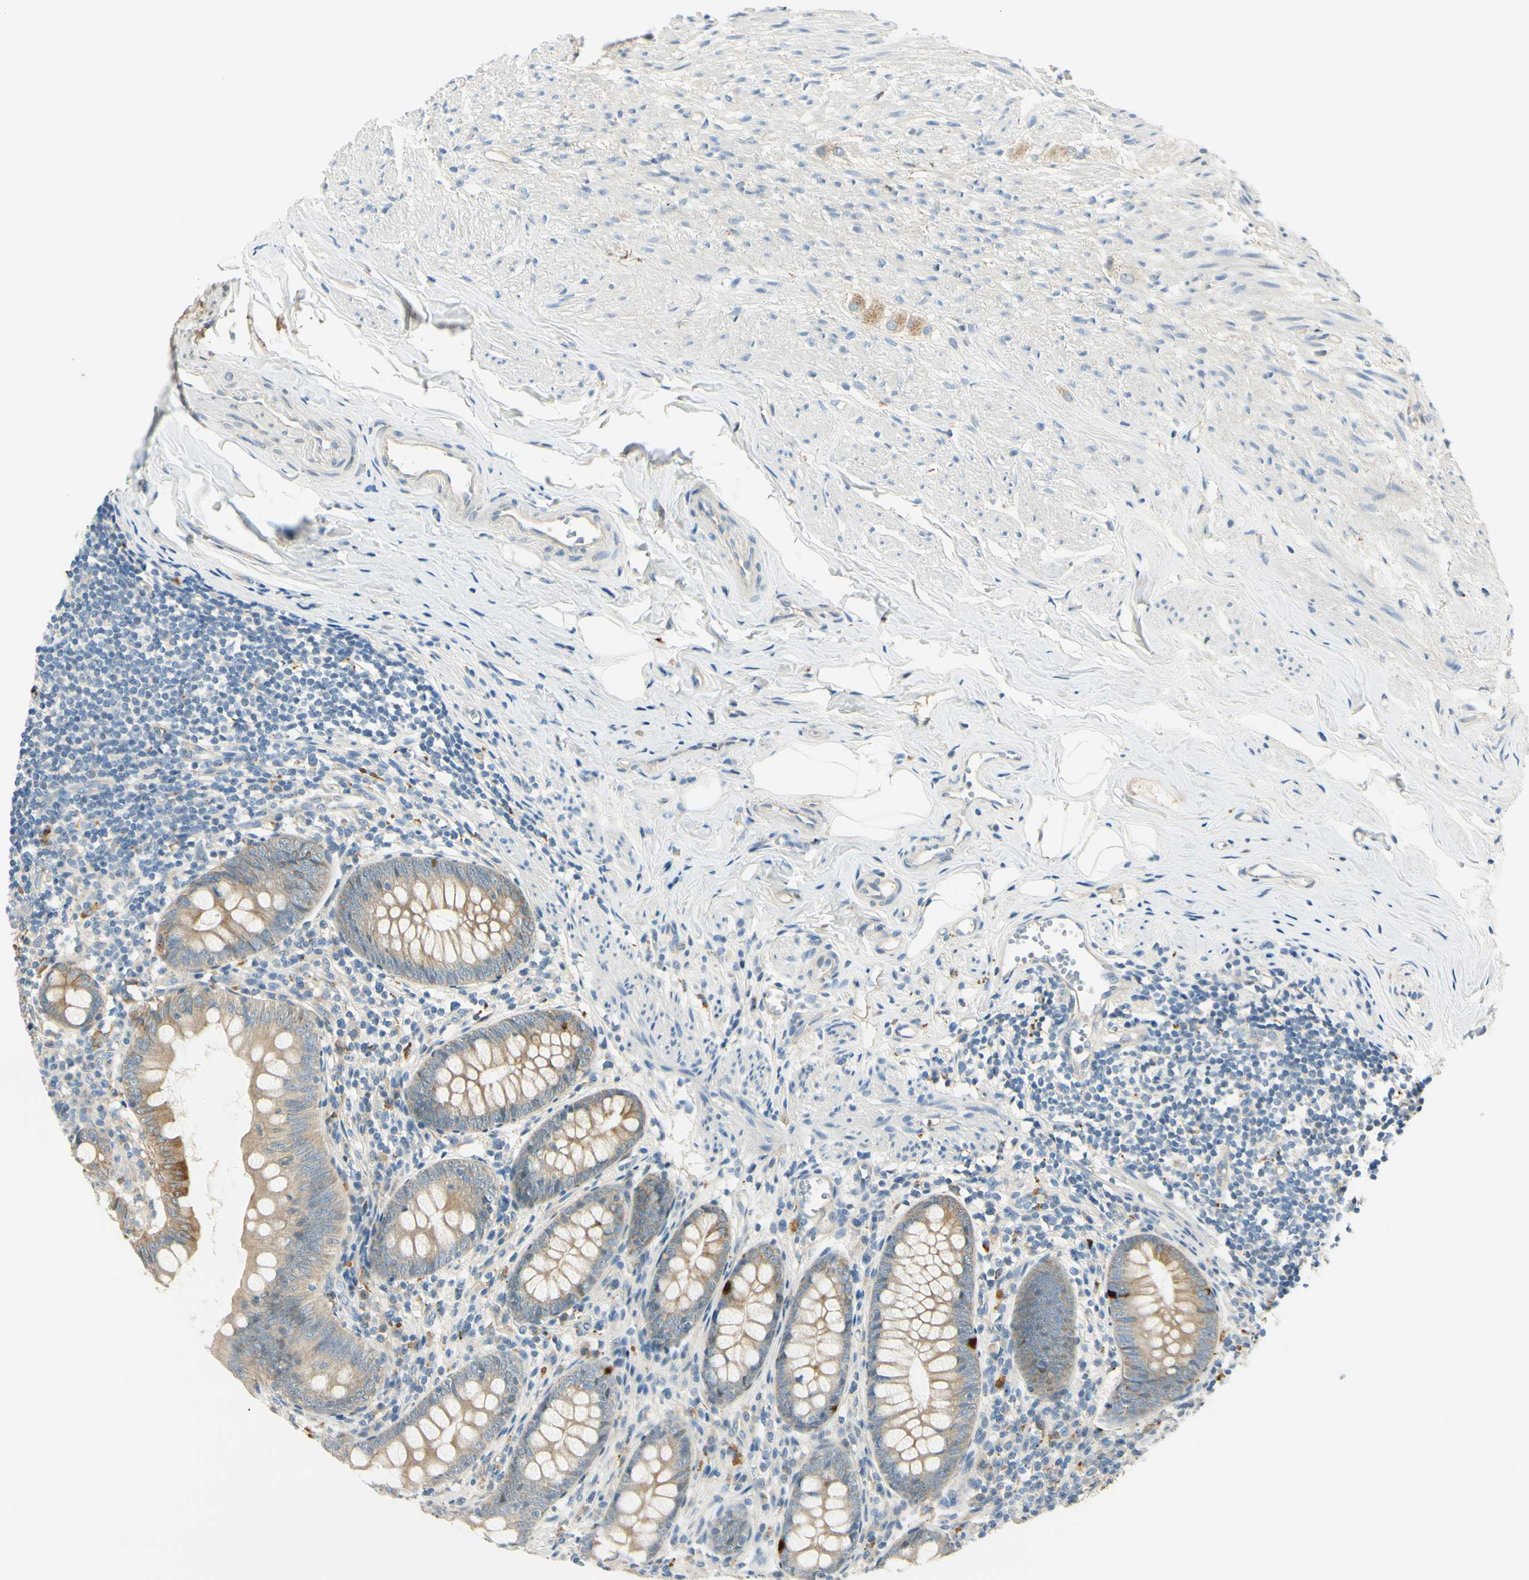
{"staining": {"intensity": "moderate", "quantity": ">75%", "location": "cytoplasmic/membranous"}, "tissue": "appendix", "cell_type": "Glandular cells", "image_type": "normal", "snomed": [{"axis": "morphology", "description": "Normal tissue, NOS"}, {"axis": "topography", "description": "Appendix"}], "caption": "High-magnification brightfield microscopy of benign appendix stained with DAB (3,3'-diaminobenzidine) (brown) and counterstained with hematoxylin (blue). glandular cells exhibit moderate cytoplasmic/membranous expression is present in approximately>75% of cells. The staining is performed using DAB brown chromogen to label protein expression. The nuclei are counter-stained blue using hematoxylin.", "gene": "LAMA3", "patient": {"sex": "female", "age": 77}}